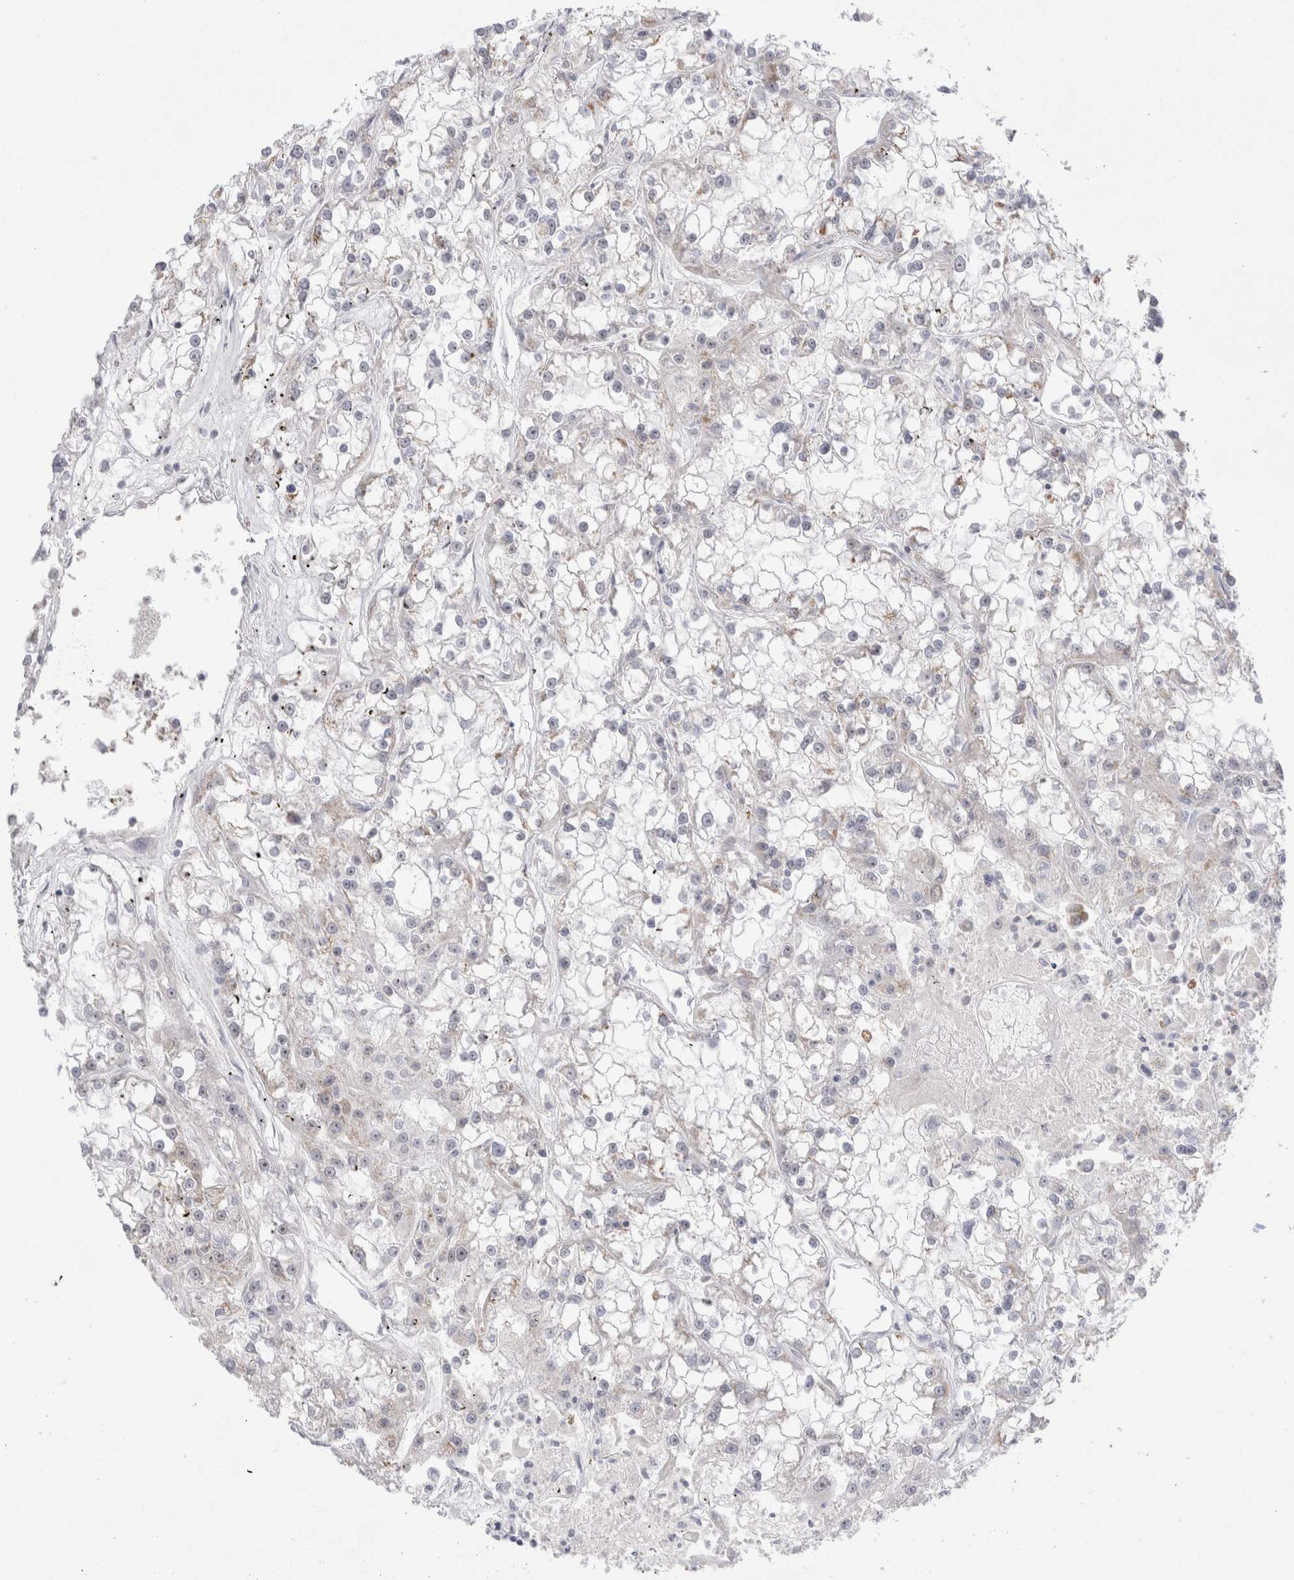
{"staining": {"intensity": "negative", "quantity": "none", "location": "none"}, "tissue": "renal cancer", "cell_type": "Tumor cells", "image_type": "cancer", "snomed": [{"axis": "morphology", "description": "Adenocarcinoma, NOS"}, {"axis": "topography", "description": "Kidney"}], "caption": "Photomicrograph shows no significant protein positivity in tumor cells of renal cancer (adenocarcinoma). The staining is performed using DAB (3,3'-diaminobenzidine) brown chromogen with nuclei counter-stained in using hematoxylin.", "gene": "CERS5", "patient": {"sex": "female", "age": 52}}